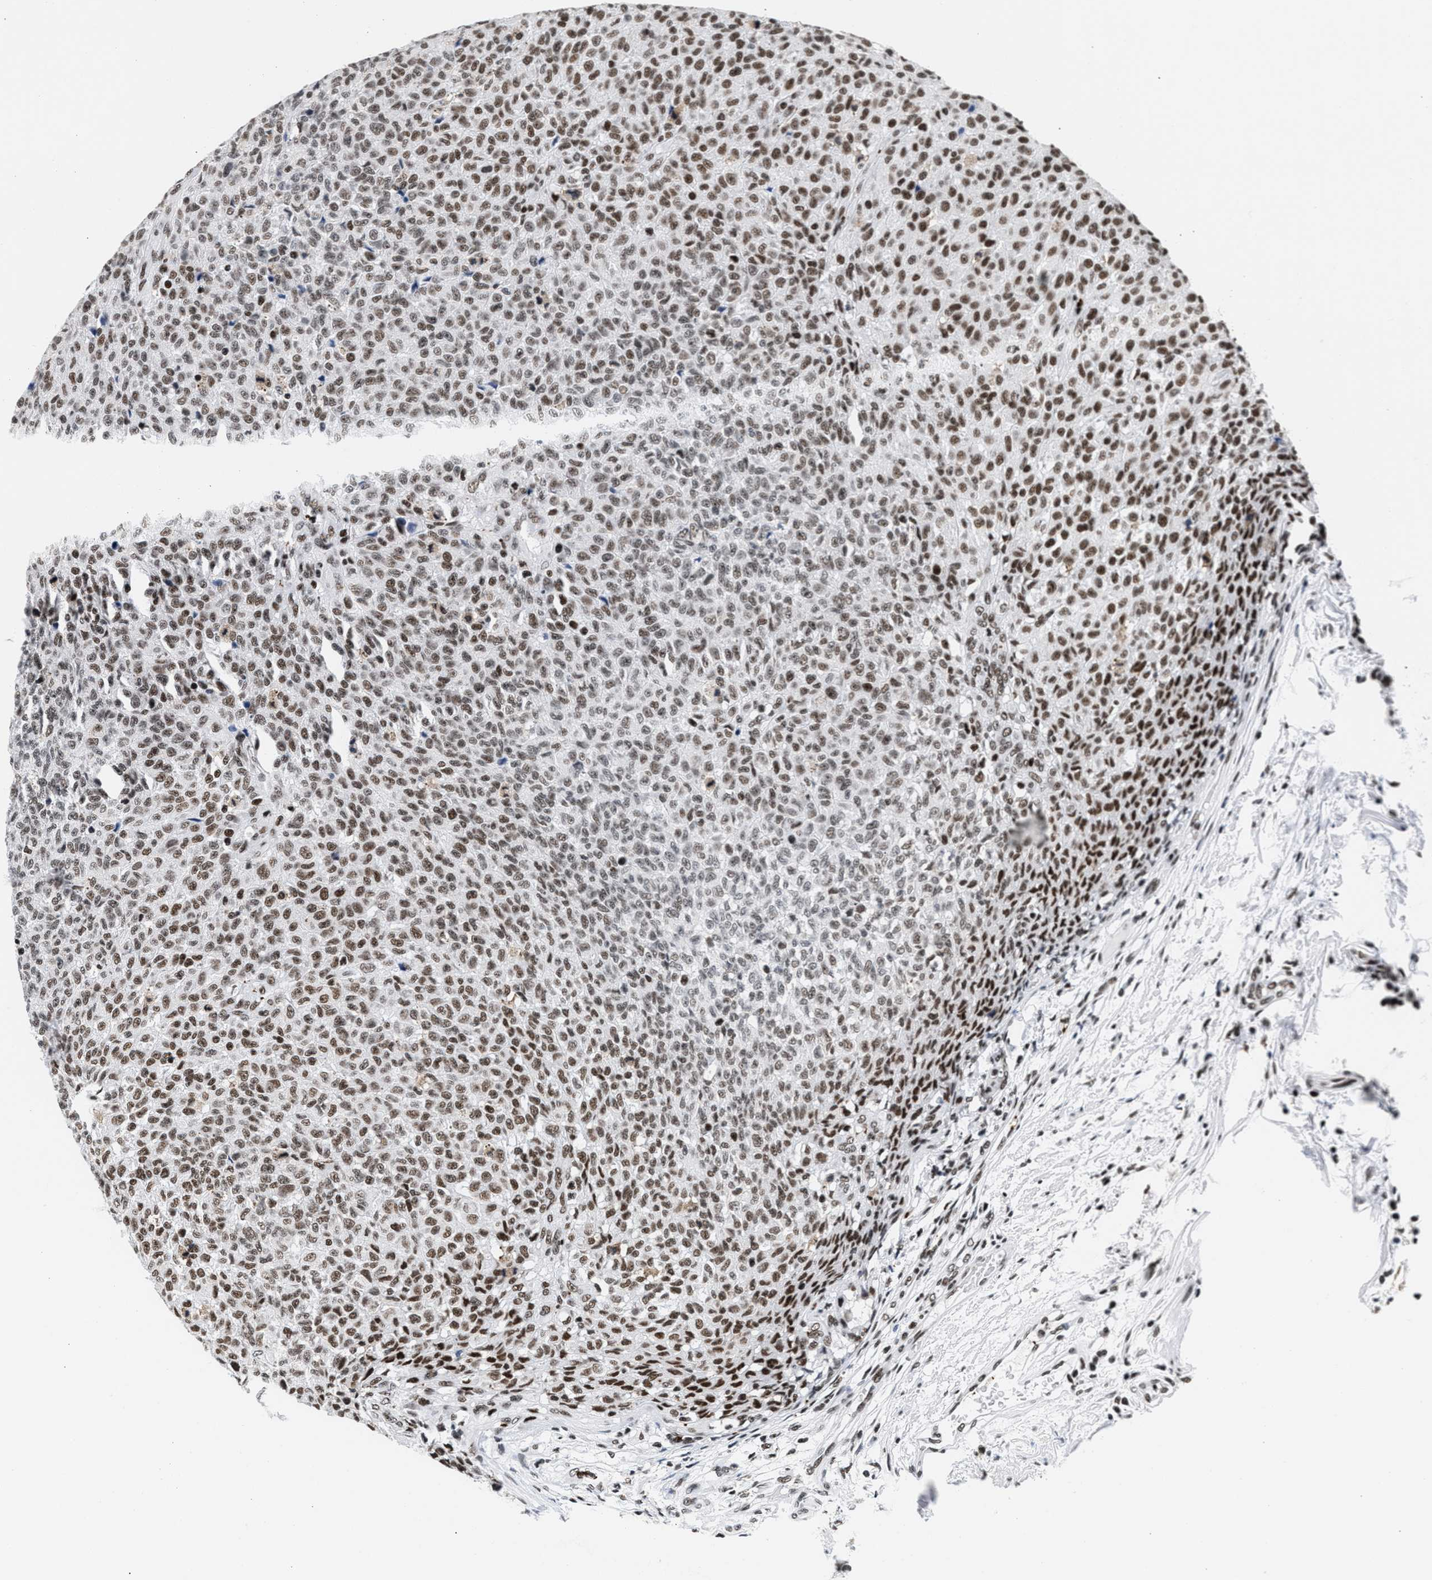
{"staining": {"intensity": "moderate", "quantity": ">75%", "location": "nuclear"}, "tissue": "testis cancer", "cell_type": "Tumor cells", "image_type": "cancer", "snomed": [{"axis": "morphology", "description": "Seminoma, NOS"}, {"axis": "topography", "description": "Testis"}], "caption": "IHC image of human testis cancer (seminoma) stained for a protein (brown), which displays medium levels of moderate nuclear expression in about >75% of tumor cells.", "gene": "RAD21", "patient": {"sex": "male", "age": 59}}